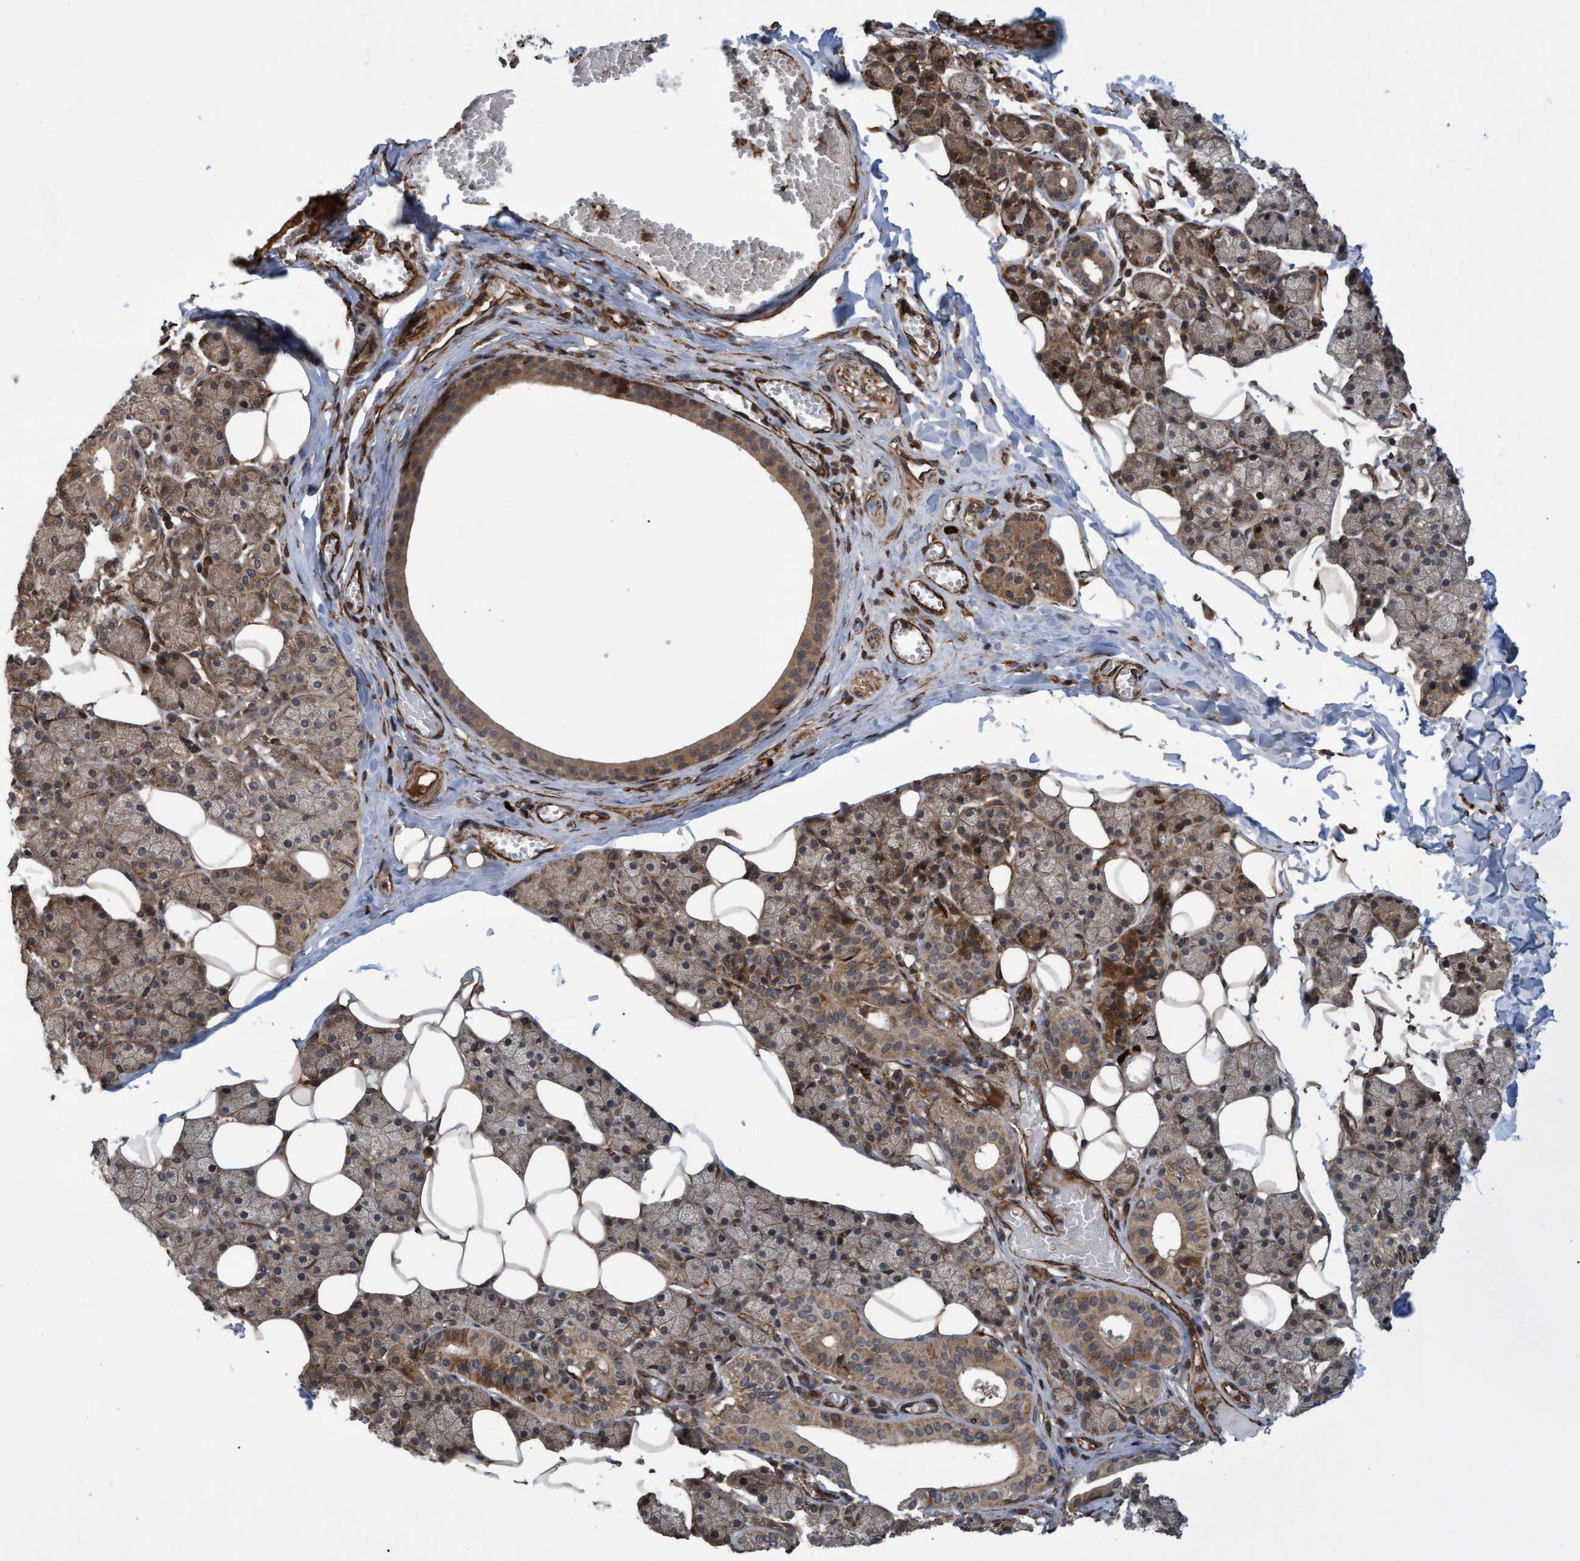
{"staining": {"intensity": "moderate", "quantity": "25%-75%", "location": "cytoplasmic/membranous"}, "tissue": "salivary gland", "cell_type": "Glandular cells", "image_type": "normal", "snomed": [{"axis": "morphology", "description": "Normal tissue, NOS"}, {"axis": "topography", "description": "Salivary gland"}], "caption": "Immunohistochemistry (DAB) staining of unremarkable human salivary gland exhibits moderate cytoplasmic/membranous protein positivity in approximately 25%-75% of glandular cells.", "gene": "TNFRSF10B", "patient": {"sex": "female", "age": 33}}